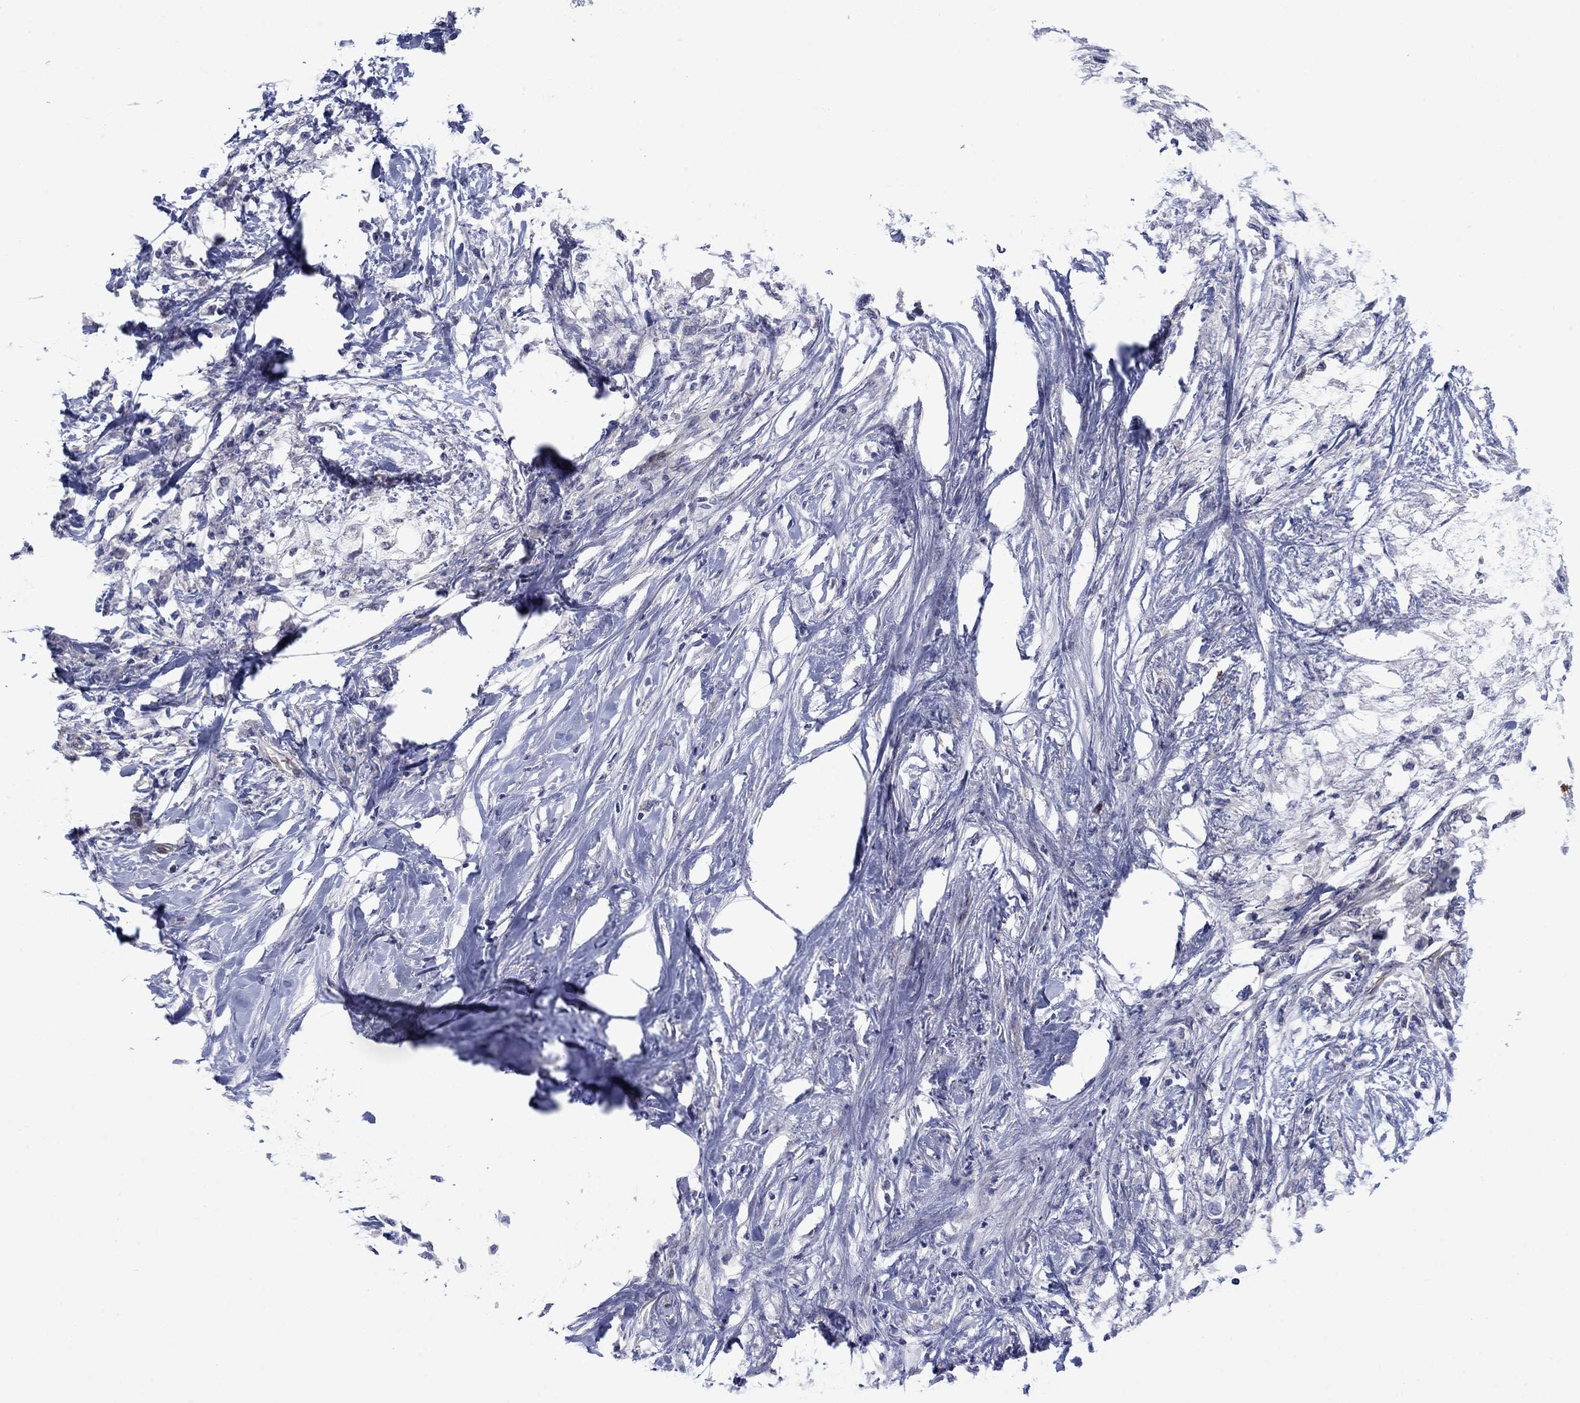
{"staining": {"intensity": "negative", "quantity": "none", "location": "none"}, "tissue": "pancreatic cancer", "cell_type": "Tumor cells", "image_type": "cancer", "snomed": [{"axis": "morphology", "description": "Normal tissue, NOS"}, {"axis": "morphology", "description": "Adenocarcinoma, NOS"}, {"axis": "topography", "description": "Pancreas"}, {"axis": "topography", "description": "Duodenum"}], "caption": "Immunohistochemical staining of pancreatic adenocarcinoma reveals no significant positivity in tumor cells.", "gene": "FXR1", "patient": {"sex": "female", "age": 60}}